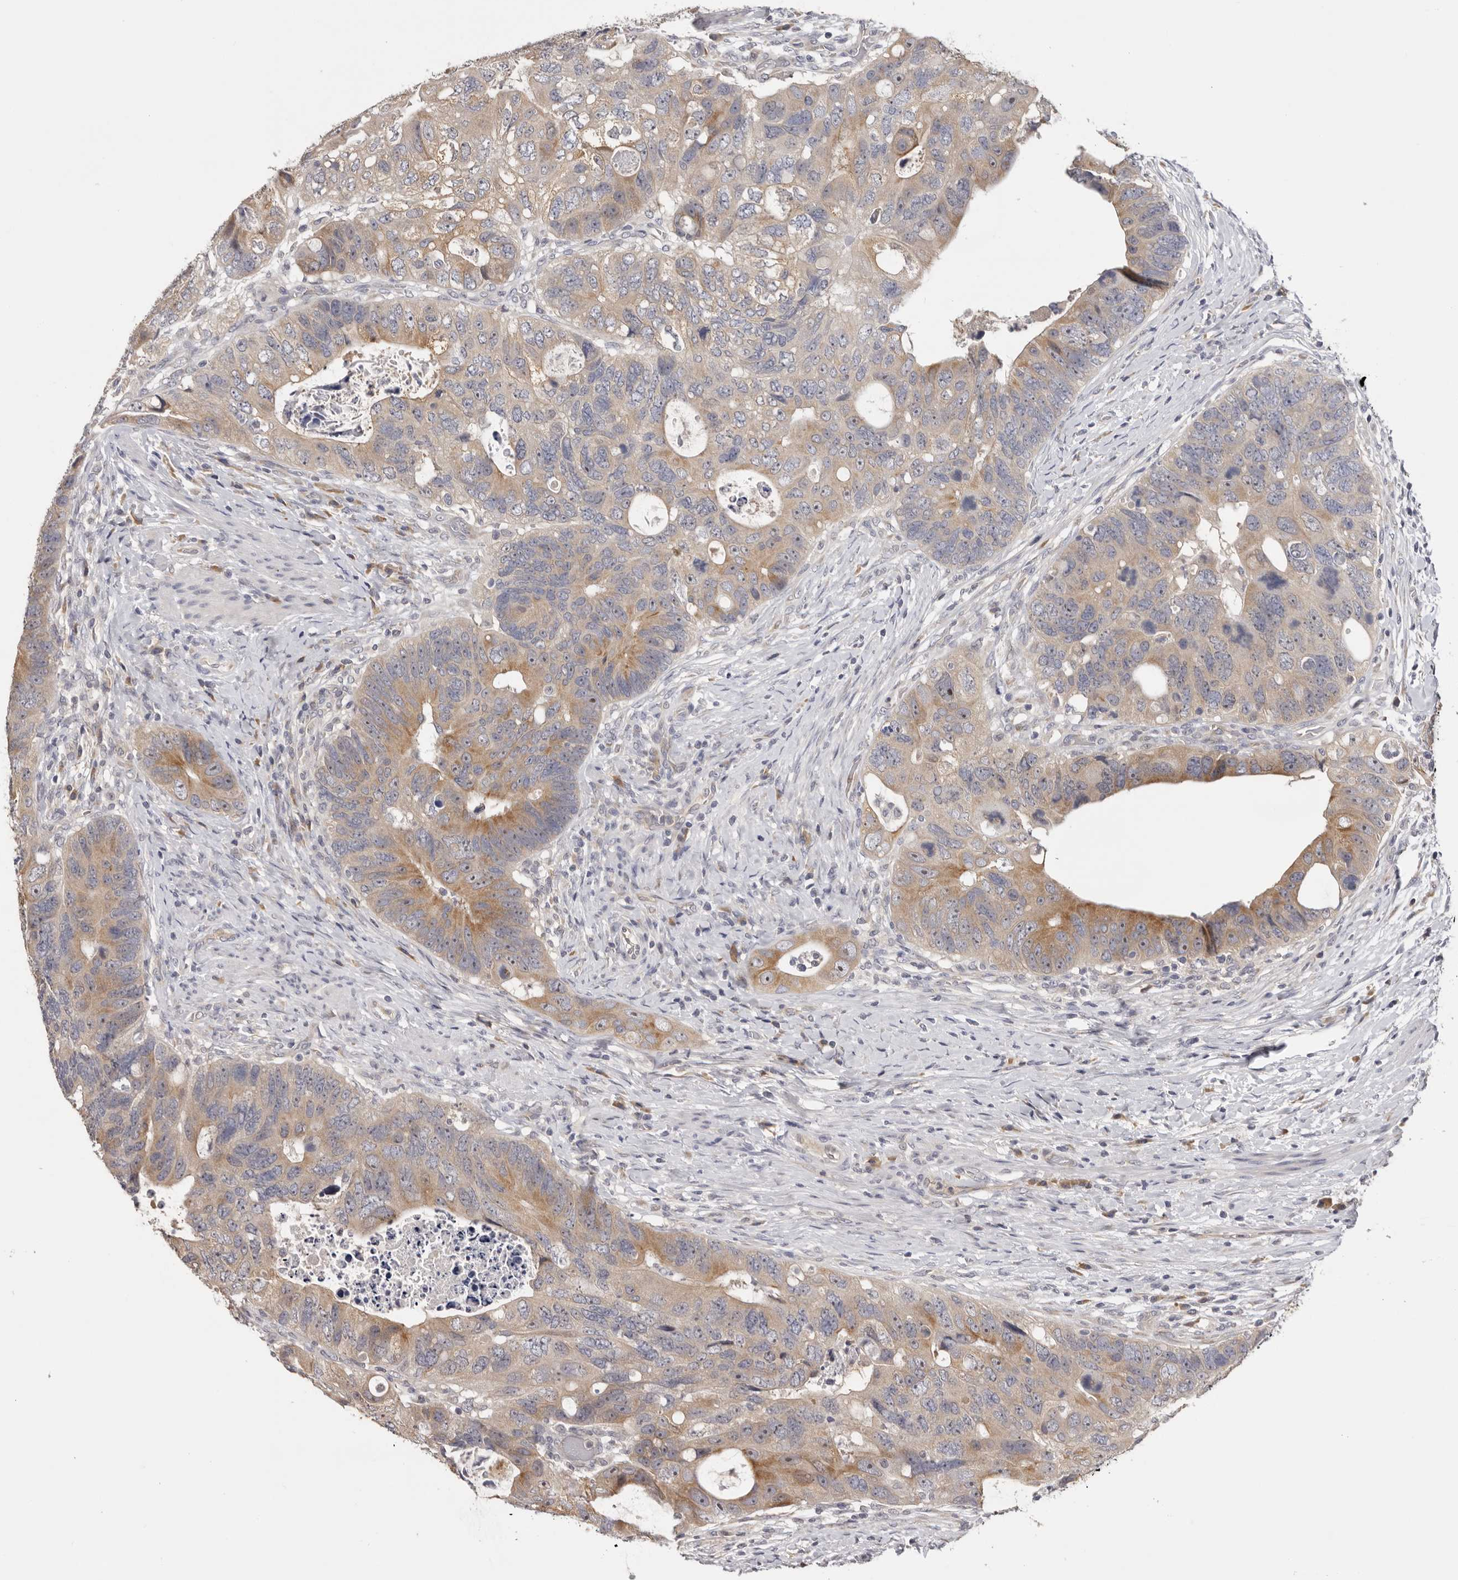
{"staining": {"intensity": "moderate", "quantity": "25%-75%", "location": "cytoplasmic/membranous"}, "tissue": "colorectal cancer", "cell_type": "Tumor cells", "image_type": "cancer", "snomed": [{"axis": "morphology", "description": "Adenocarcinoma, NOS"}, {"axis": "topography", "description": "Rectum"}], "caption": "The immunohistochemical stain shows moderate cytoplasmic/membranous expression in tumor cells of colorectal cancer (adenocarcinoma) tissue.", "gene": "KIF2B", "patient": {"sex": "male", "age": 59}}